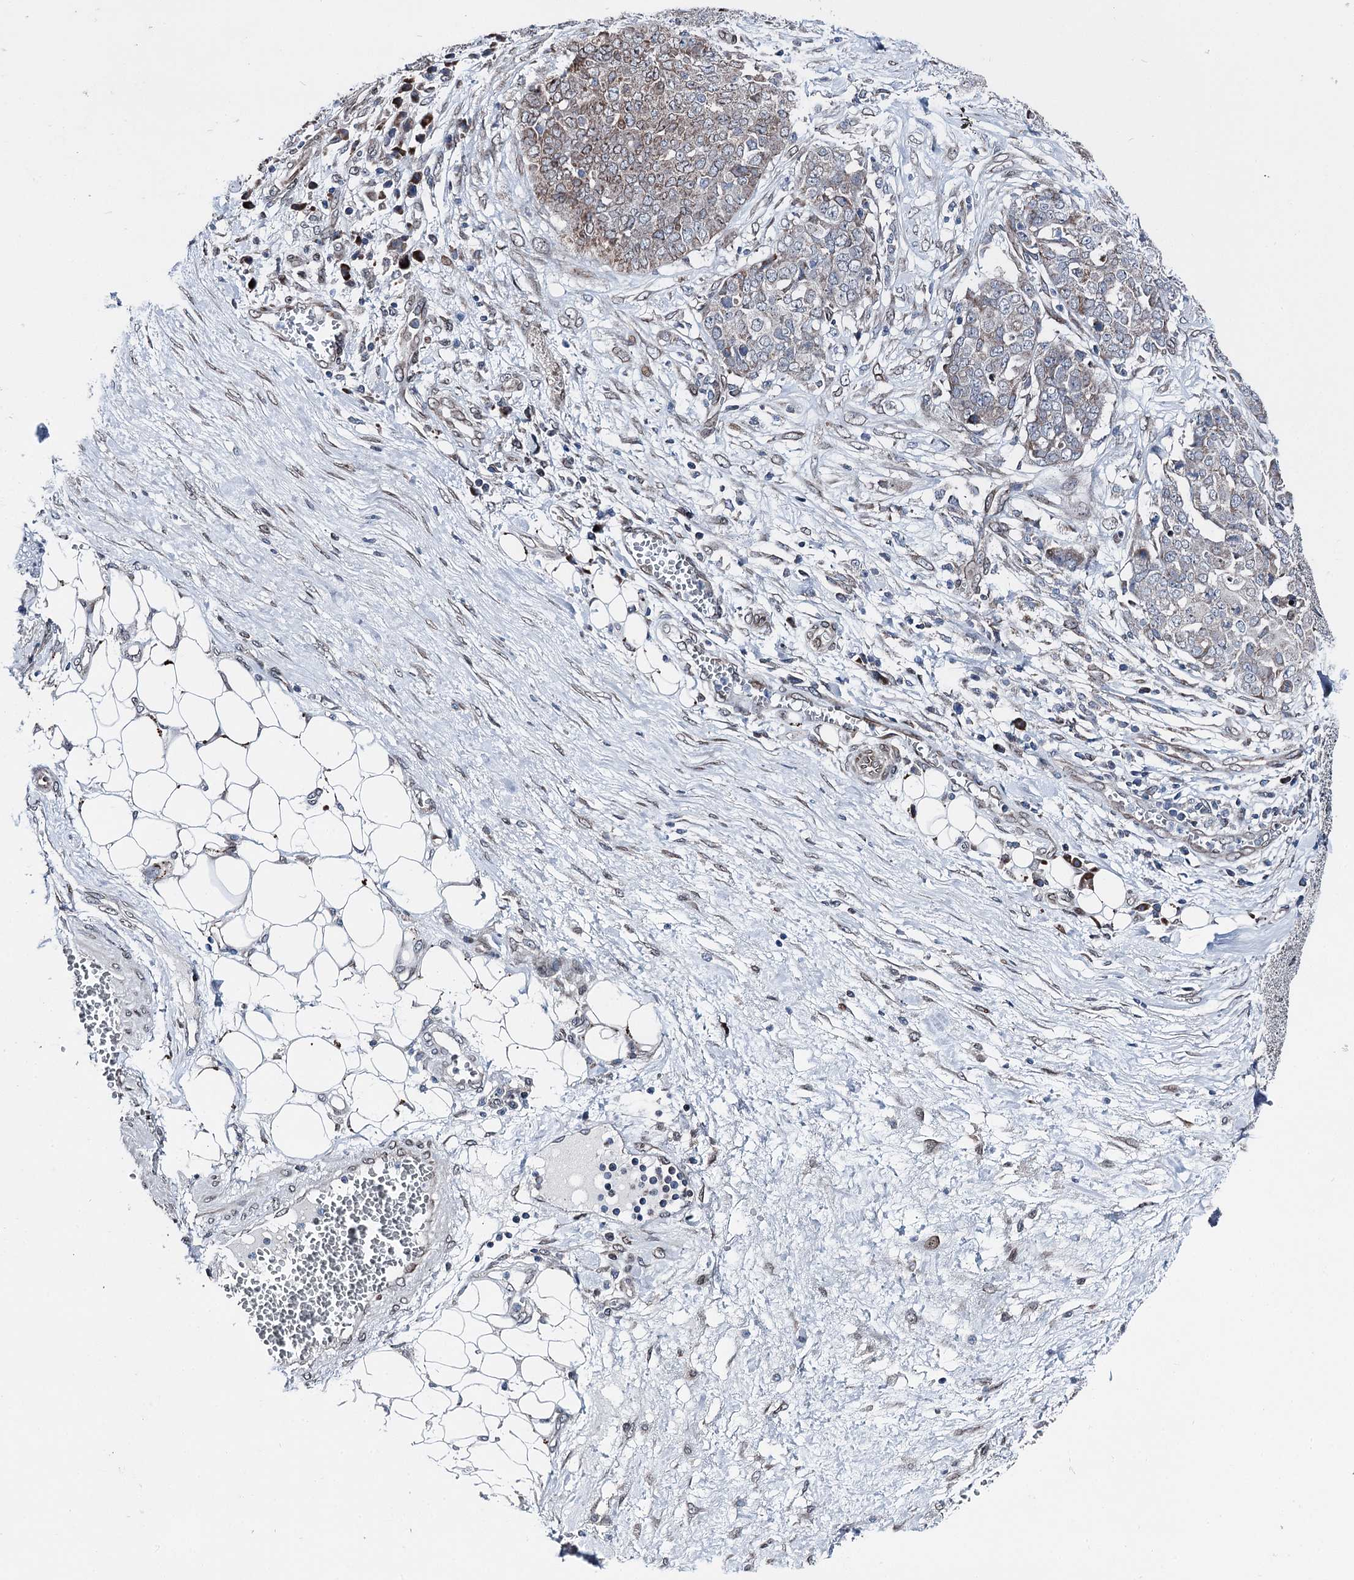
{"staining": {"intensity": "moderate", "quantity": "<25%", "location": "cytoplasmic/membranous"}, "tissue": "ovarian cancer", "cell_type": "Tumor cells", "image_type": "cancer", "snomed": [{"axis": "morphology", "description": "Cystadenocarcinoma, serous, NOS"}, {"axis": "topography", "description": "Soft tissue"}, {"axis": "topography", "description": "Ovary"}], "caption": "Tumor cells demonstrate moderate cytoplasmic/membranous staining in approximately <25% of cells in serous cystadenocarcinoma (ovarian). Using DAB (3,3'-diaminobenzidine) (brown) and hematoxylin (blue) stains, captured at high magnification using brightfield microscopy.", "gene": "MRPL14", "patient": {"sex": "female", "age": 57}}